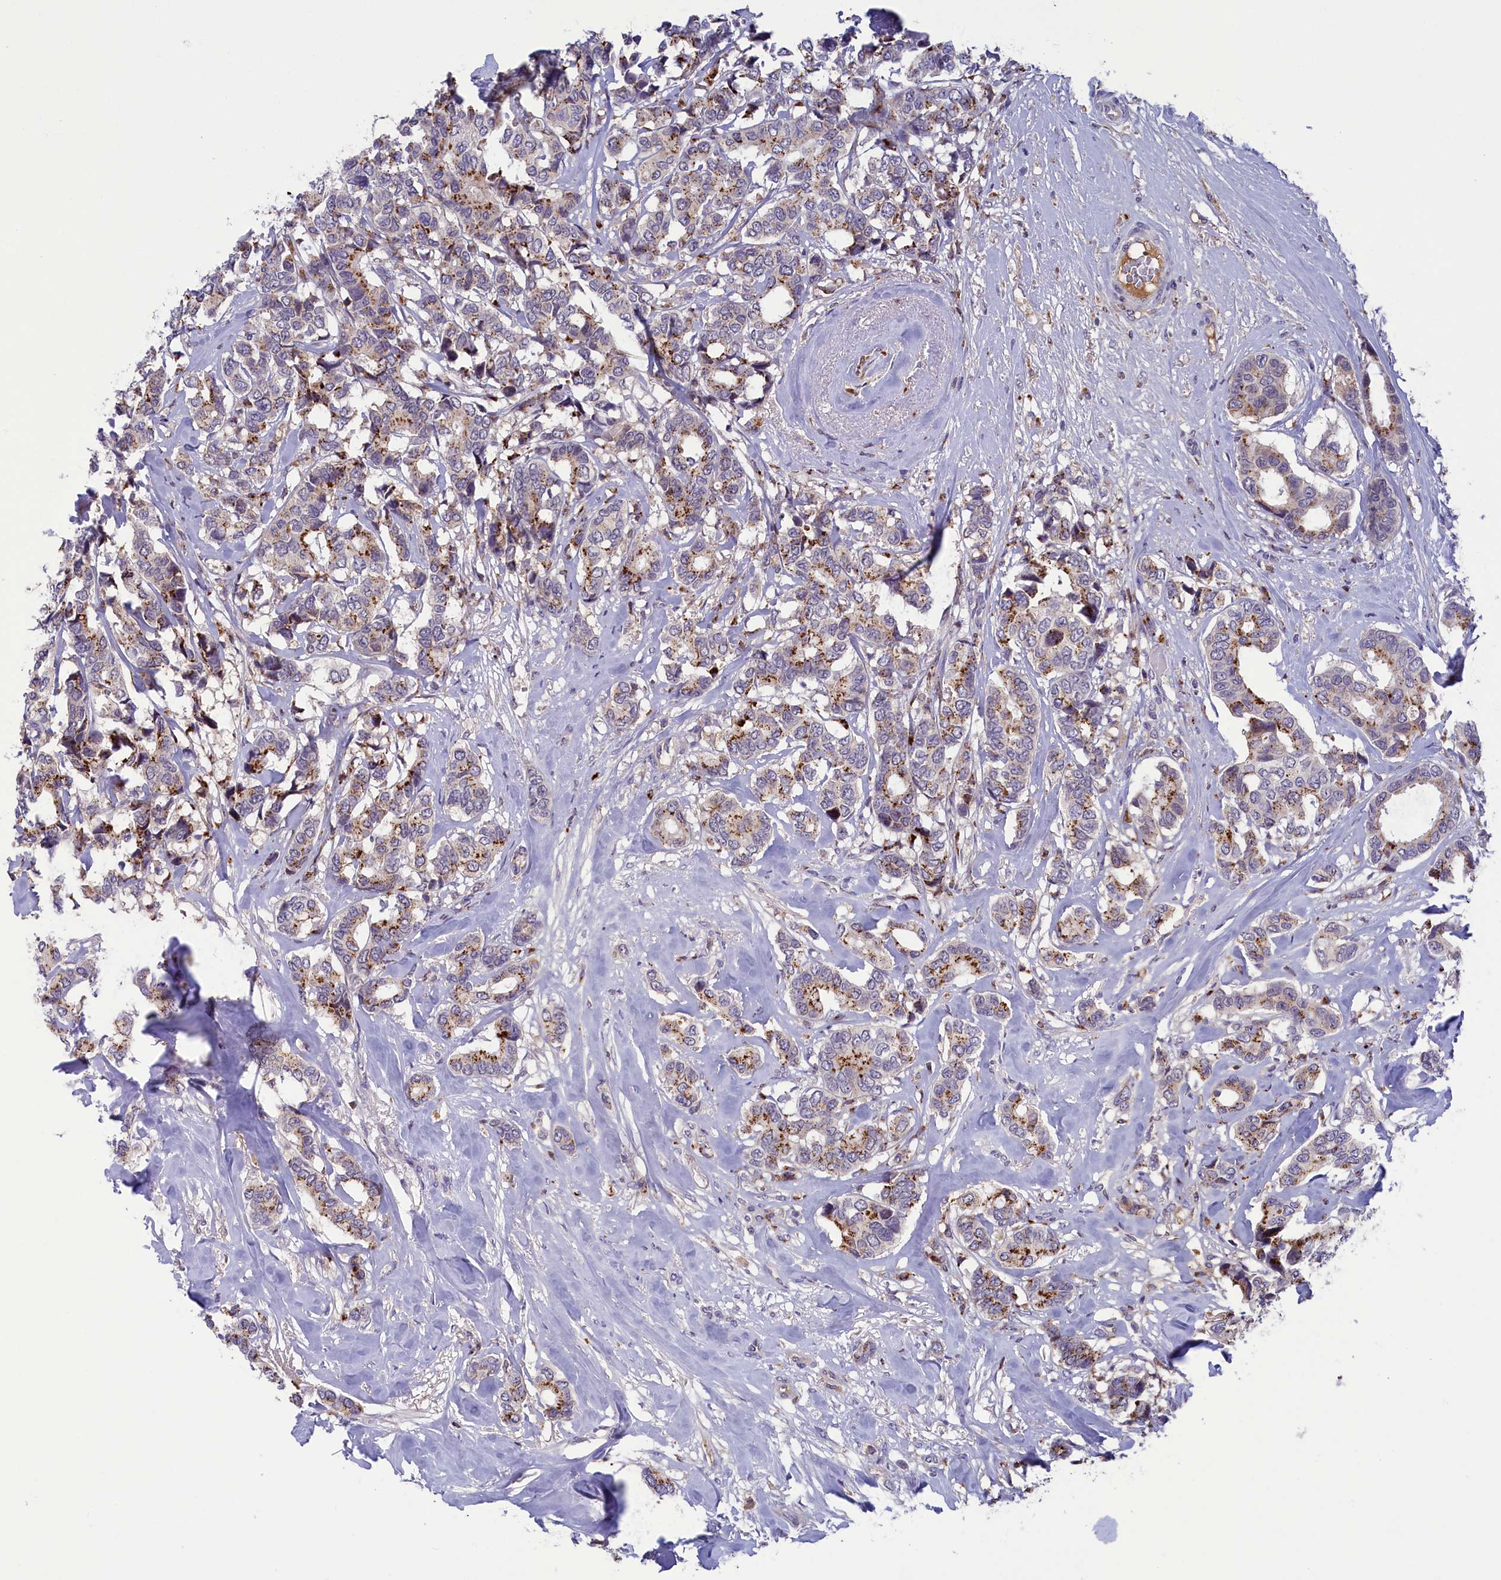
{"staining": {"intensity": "strong", "quantity": "25%-75%", "location": "cytoplasmic/membranous"}, "tissue": "breast cancer", "cell_type": "Tumor cells", "image_type": "cancer", "snomed": [{"axis": "morphology", "description": "Duct carcinoma"}, {"axis": "topography", "description": "Breast"}], "caption": "Strong cytoplasmic/membranous staining for a protein is present in approximately 25%-75% of tumor cells of breast infiltrating ductal carcinoma using IHC.", "gene": "STYX", "patient": {"sex": "female", "age": 87}}